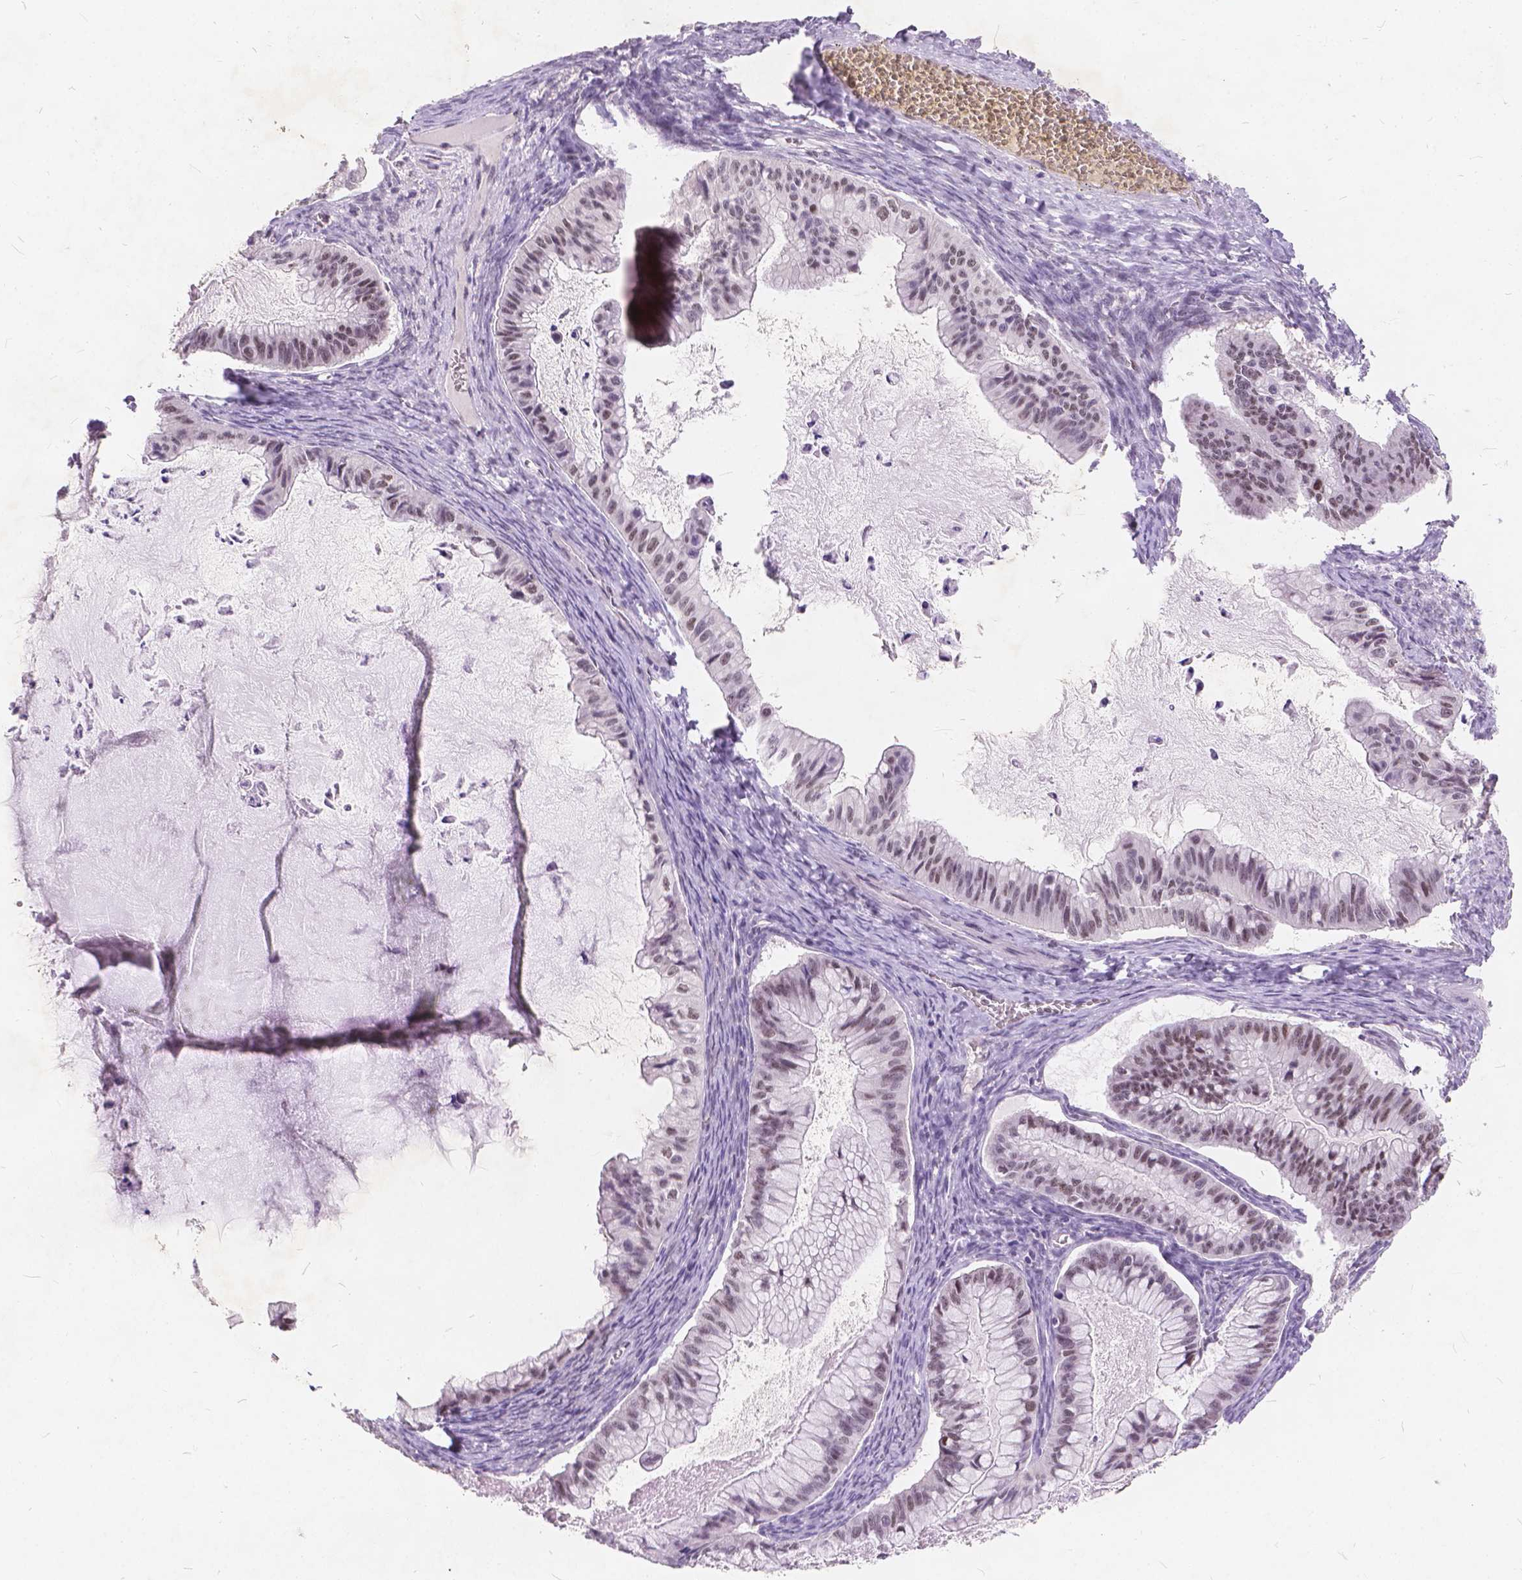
{"staining": {"intensity": "weak", "quantity": "25%-75%", "location": "nuclear"}, "tissue": "ovarian cancer", "cell_type": "Tumor cells", "image_type": "cancer", "snomed": [{"axis": "morphology", "description": "Cystadenocarcinoma, mucinous, NOS"}, {"axis": "topography", "description": "Ovary"}], "caption": "The image shows a brown stain indicating the presence of a protein in the nuclear of tumor cells in ovarian mucinous cystadenocarcinoma. (Stains: DAB in brown, nuclei in blue, Microscopy: brightfield microscopy at high magnification).", "gene": "FAM53A", "patient": {"sex": "female", "age": 72}}